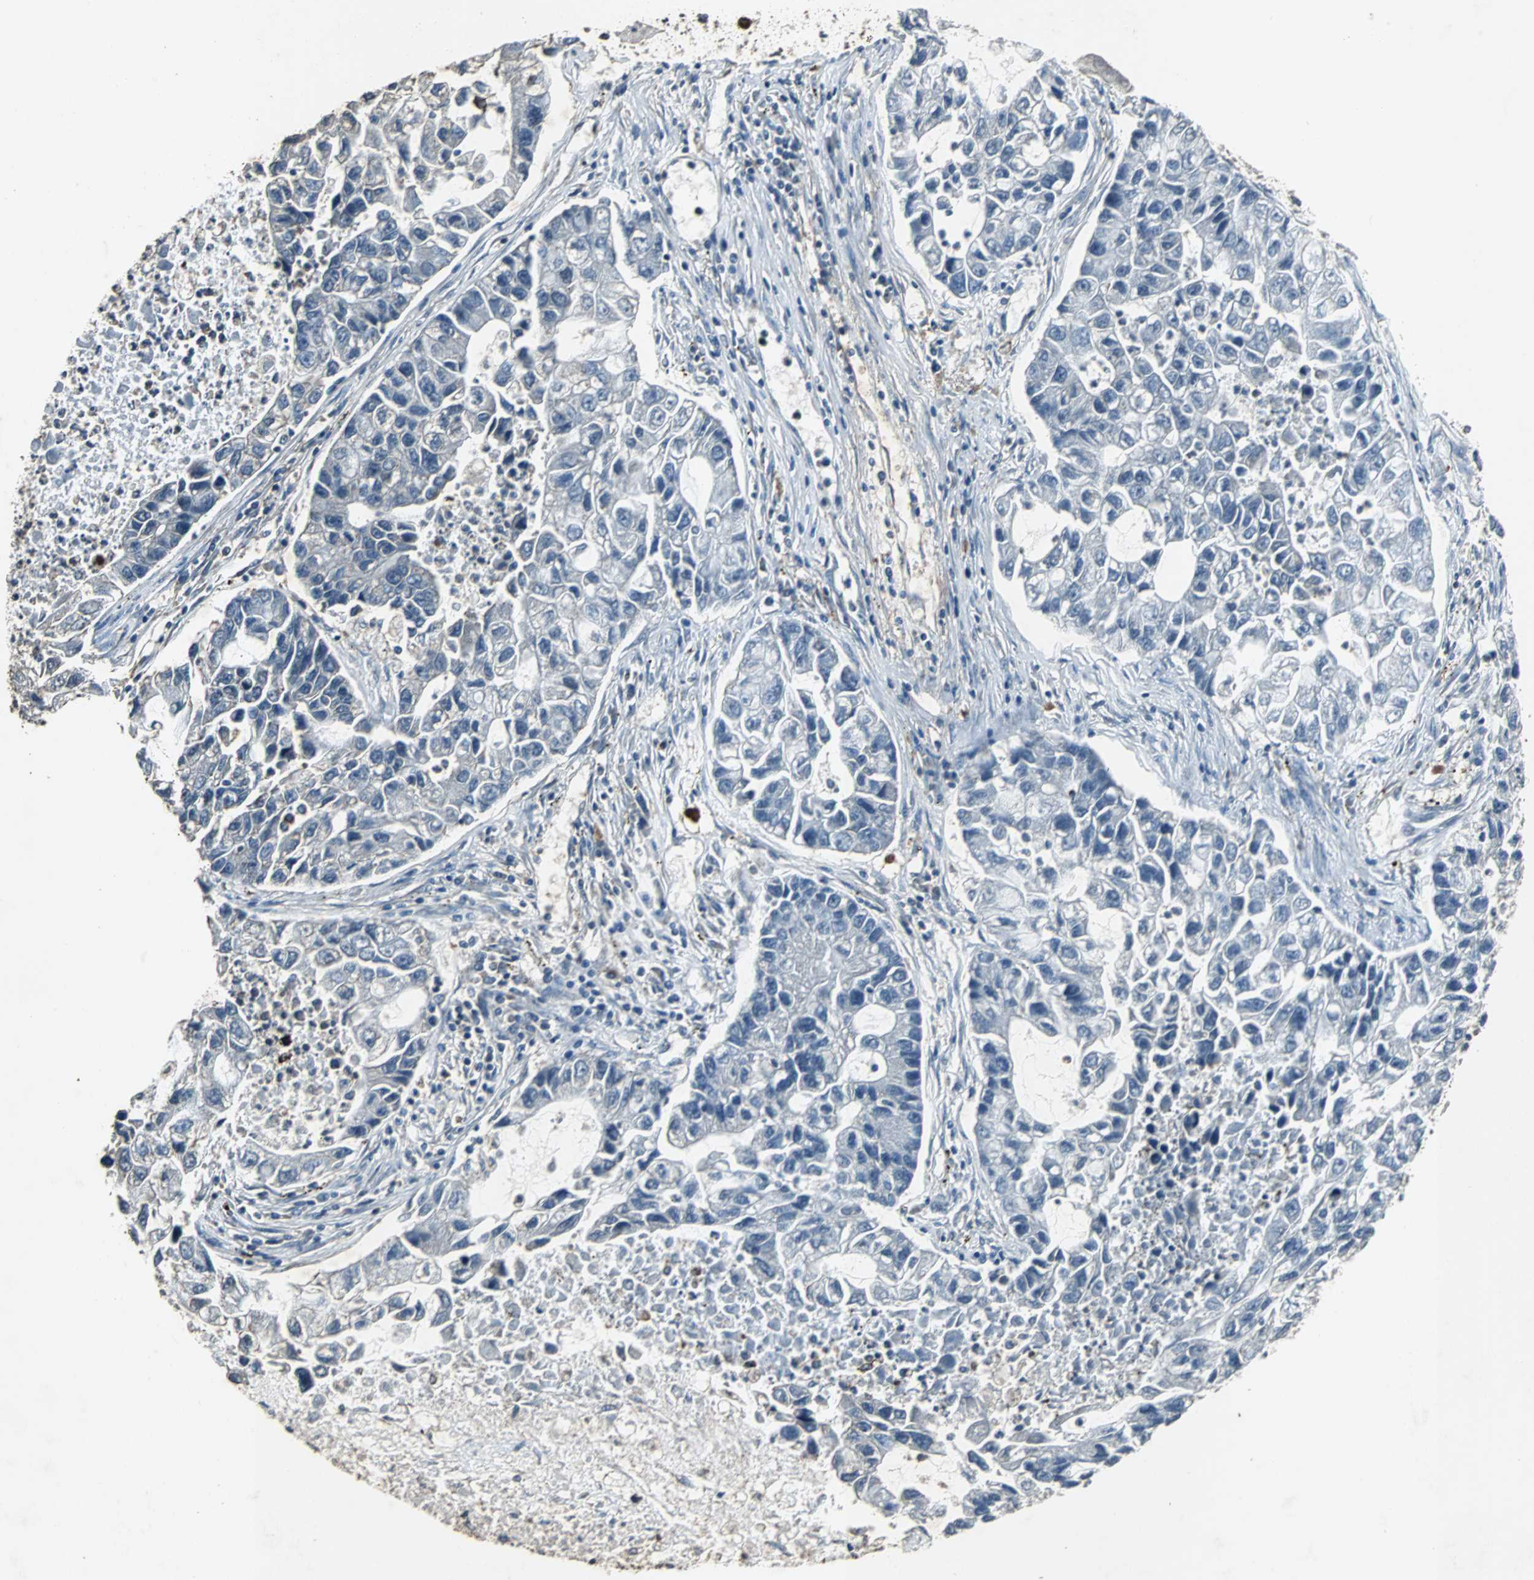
{"staining": {"intensity": "negative", "quantity": "none", "location": "none"}, "tissue": "lung cancer", "cell_type": "Tumor cells", "image_type": "cancer", "snomed": [{"axis": "morphology", "description": "Adenocarcinoma, NOS"}, {"axis": "topography", "description": "Lung"}], "caption": "The histopathology image displays no significant positivity in tumor cells of lung cancer (adenocarcinoma). Nuclei are stained in blue.", "gene": "SOS1", "patient": {"sex": "female", "age": 51}}